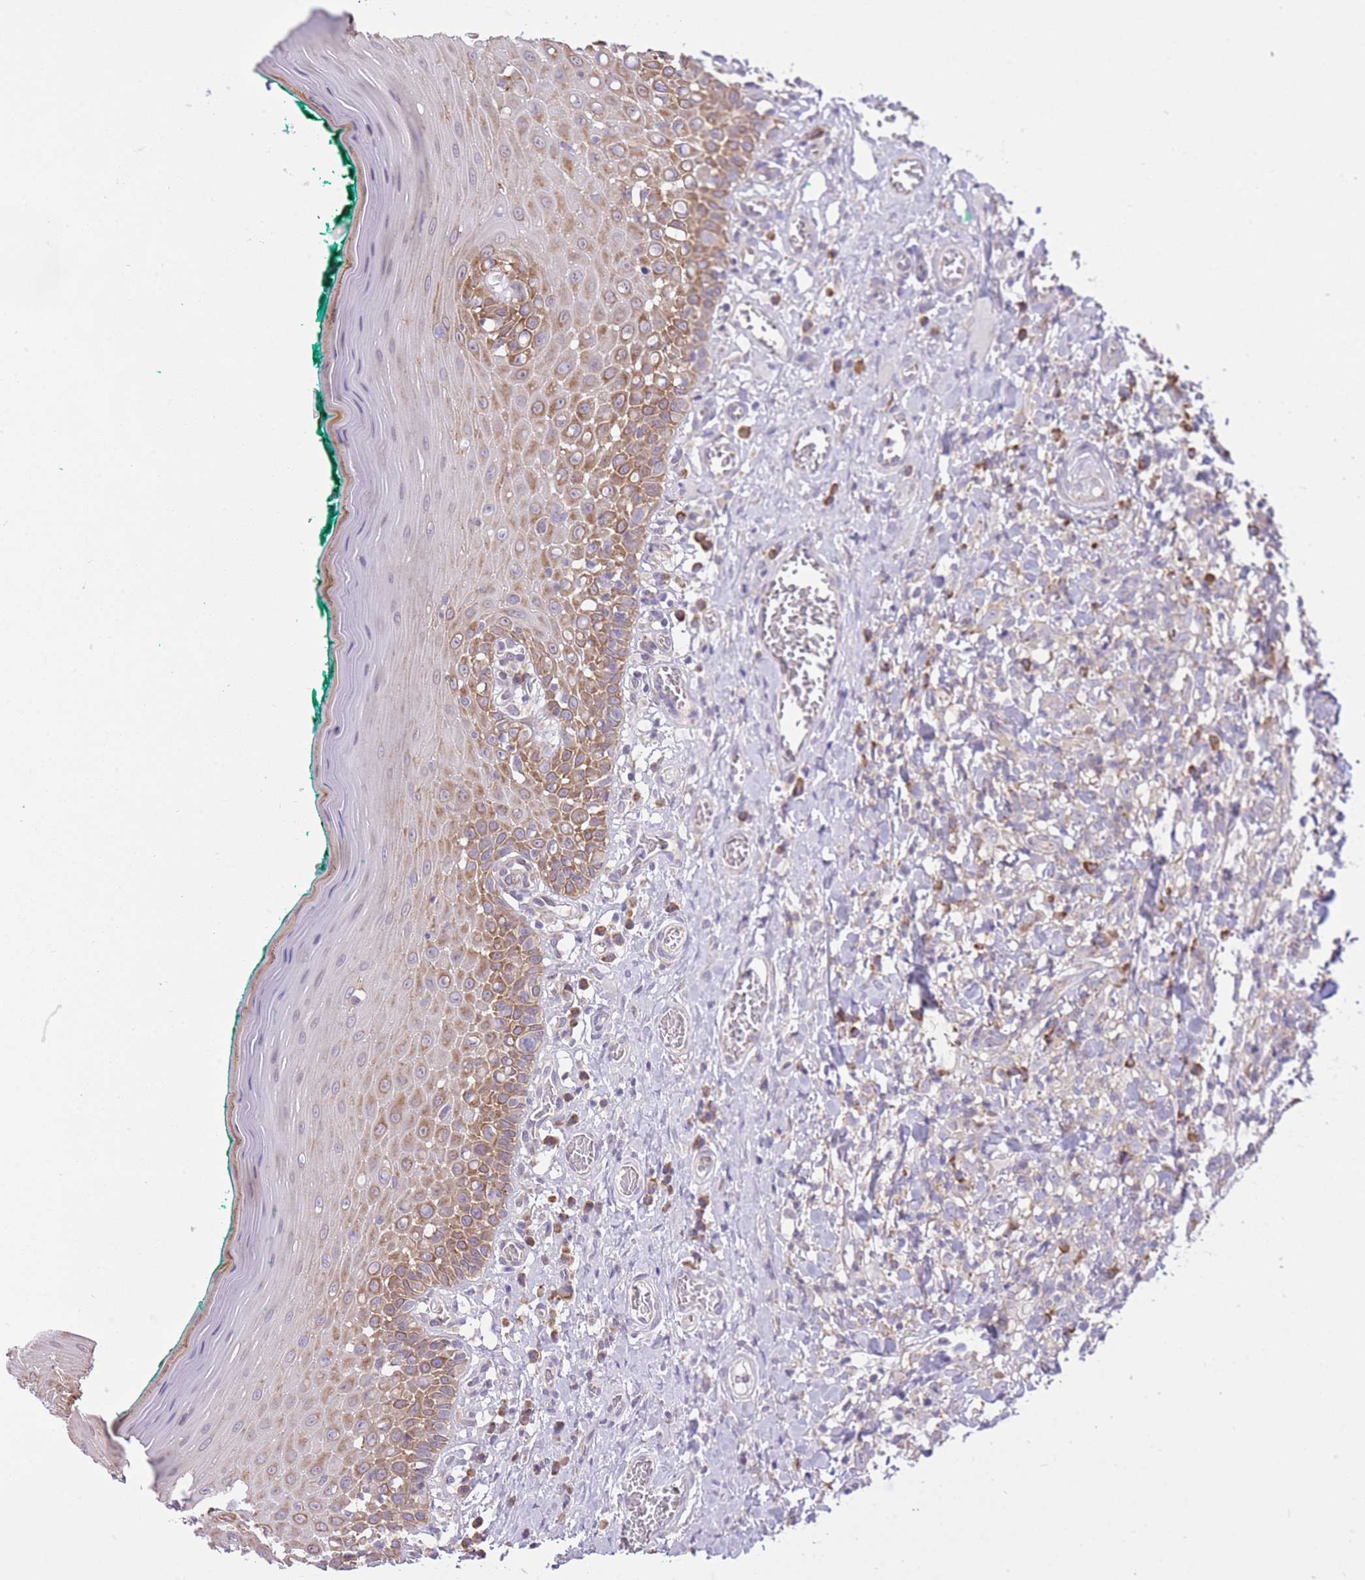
{"staining": {"intensity": "moderate", "quantity": "25%-75%", "location": "cytoplasmic/membranous"}, "tissue": "oral mucosa", "cell_type": "Squamous epithelial cells", "image_type": "normal", "snomed": [{"axis": "morphology", "description": "Normal tissue, NOS"}, {"axis": "topography", "description": "Oral tissue"}], "caption": "DAB immunohistochemical staining of unremarkable human oral mucosa shows moderate cytoplasmic/membranous protein positivity in approximately 25%-75% of squamous epithelial cells. The staining was performed using DAB (3,3'-diaminobenzidine) to visualize the protein expression in brown, while the nuclei were stained in blue with hematoxylin (Magnification: 20x).", "gene": "ZNF501", "patient": {"sex": "female", "age": 83}}